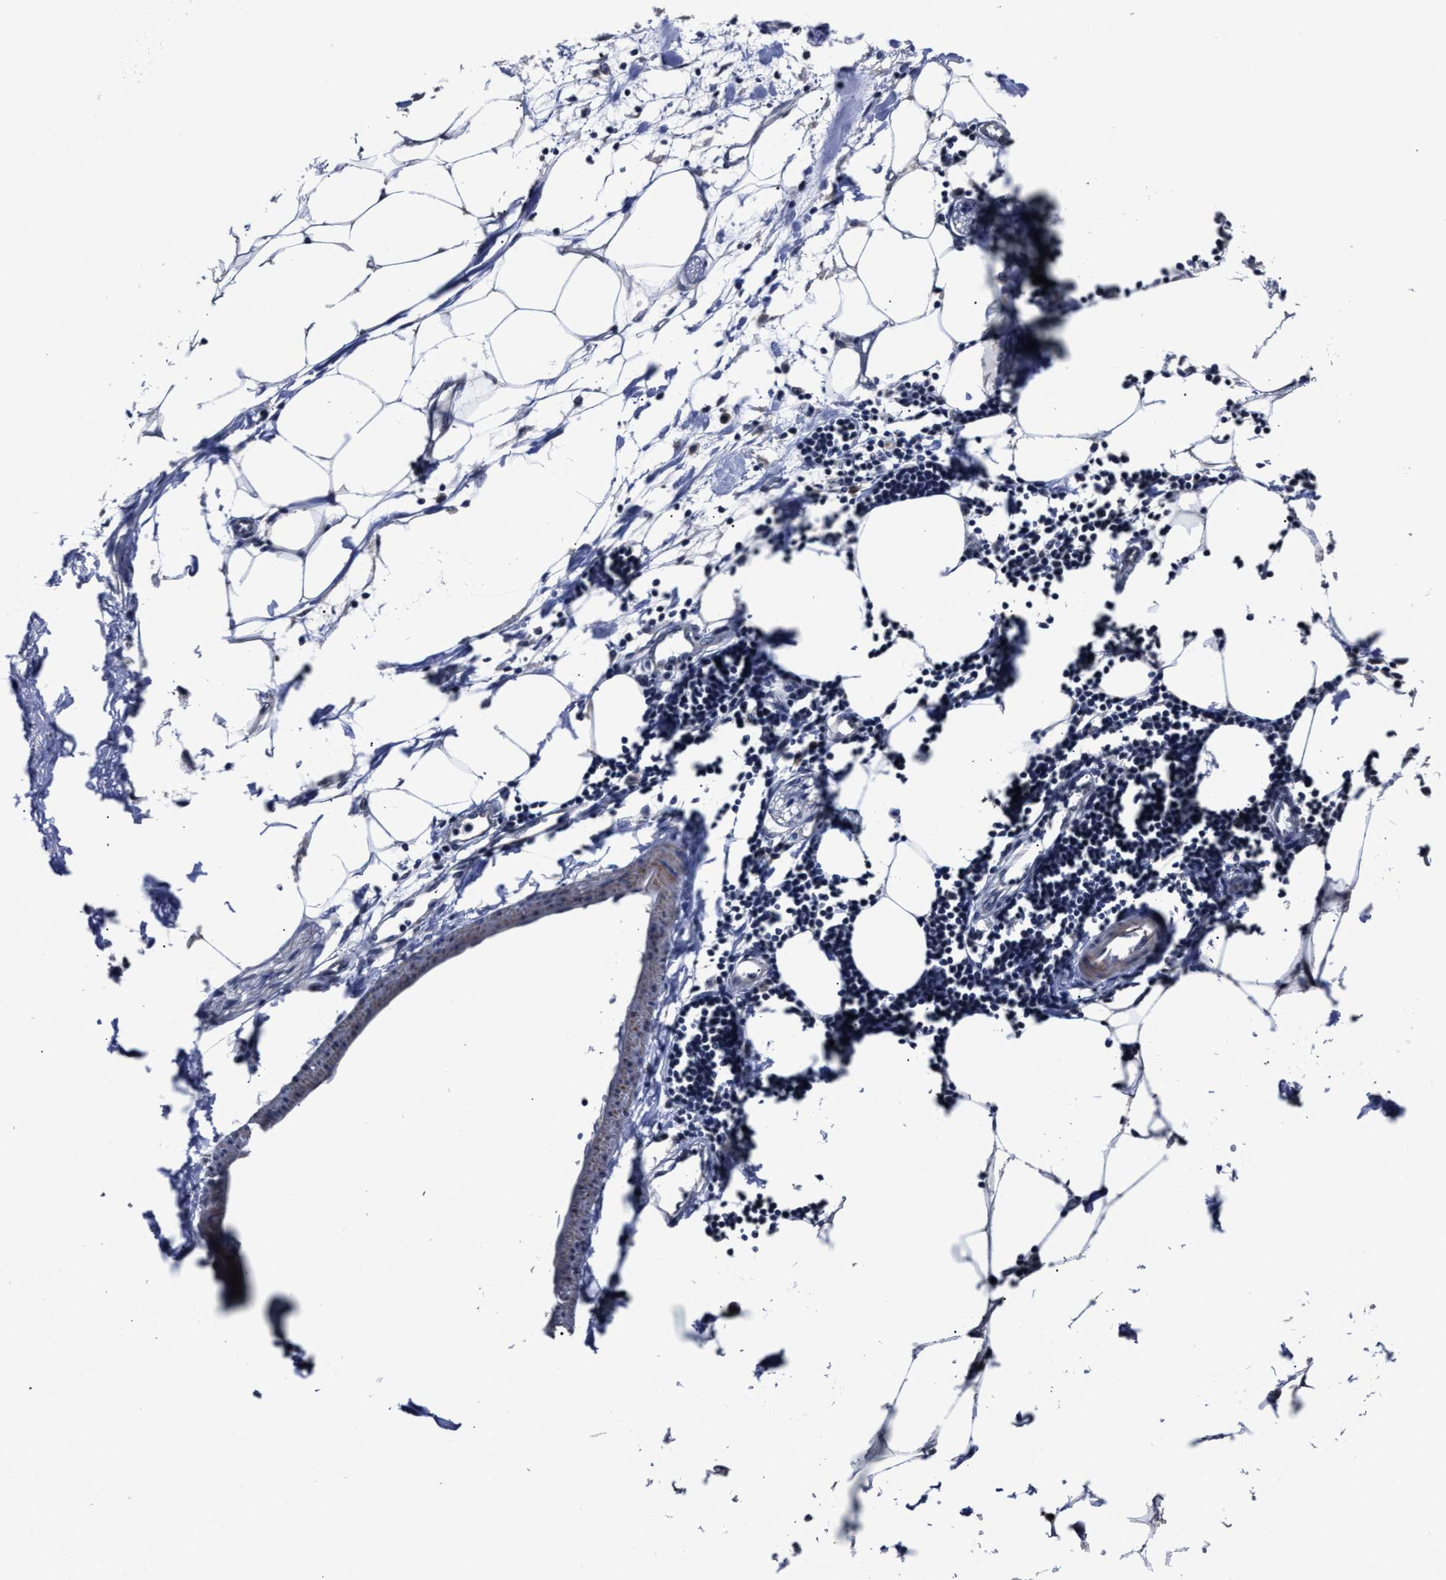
{"staining": {"intensity": "negative", "quantity": "none", "location": "none"}, "tissue": "adipose tissue", "cell_type": "Adipocytes", "image_type": "normal", "snomed": [{"axis": "morphology", "description": "Normal tissue, NOS"}, {"axis": "morphology", "description": "Adenocarcinoma, NOS"}, {"axis": "topography", "description": "Colon"}, {"axis": "topography", "description": "Peripheral nerve tissue"}], "caption": "Human adipose tissue stained for a protein using immunohistochemistry (IHC) reveals no staining in adipocytes.", "gene": "RSBN1L", "patient": {"sex": "male", "age": 14}}